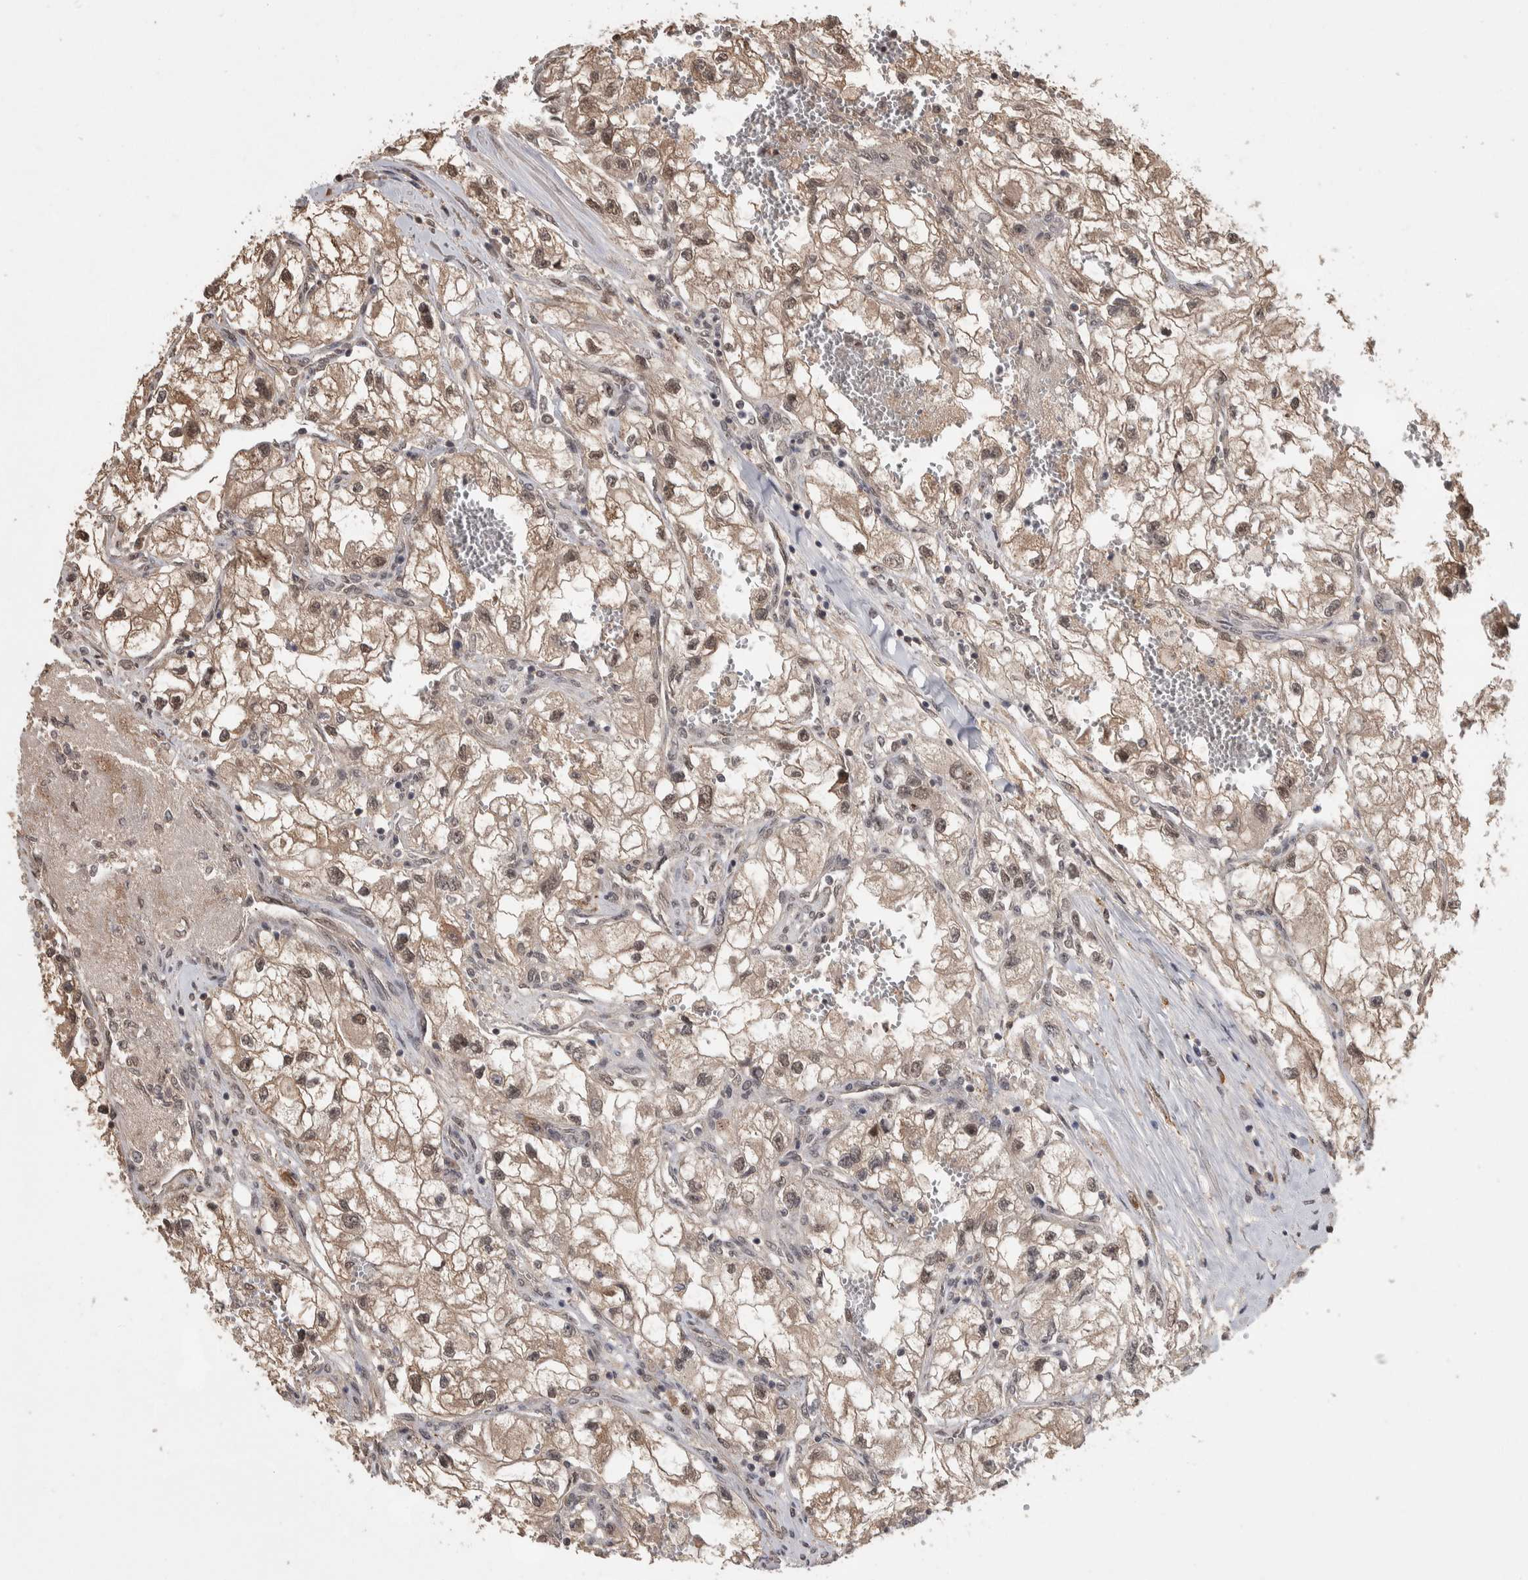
{"staining": {"intensity": "moderate", "quantity": ">75%", "location": "cytoplasmic/membranous,nuclear"}, "tissue": "renal cancer", "cell_type": "Tumor cells", "image_type": "cancer", "snomed": [{"axis": "morphology", "description": "Adenocarcinoma, NOS"}, {"axis": "topography", "description": "Kidney"}], "caption": "High-magnification brightfield microscopy of renal cancer stained with DAB (3,3'-diaminobenzidine) (brown) and counterstained with hematoxylin (blue). tumor cells exhibit moderate cytoplasmic/membranous and nuclear staining is present in about>75% of cells.", "gene": "ZNF592", "patient": {"sex": "female", "age": 70}}